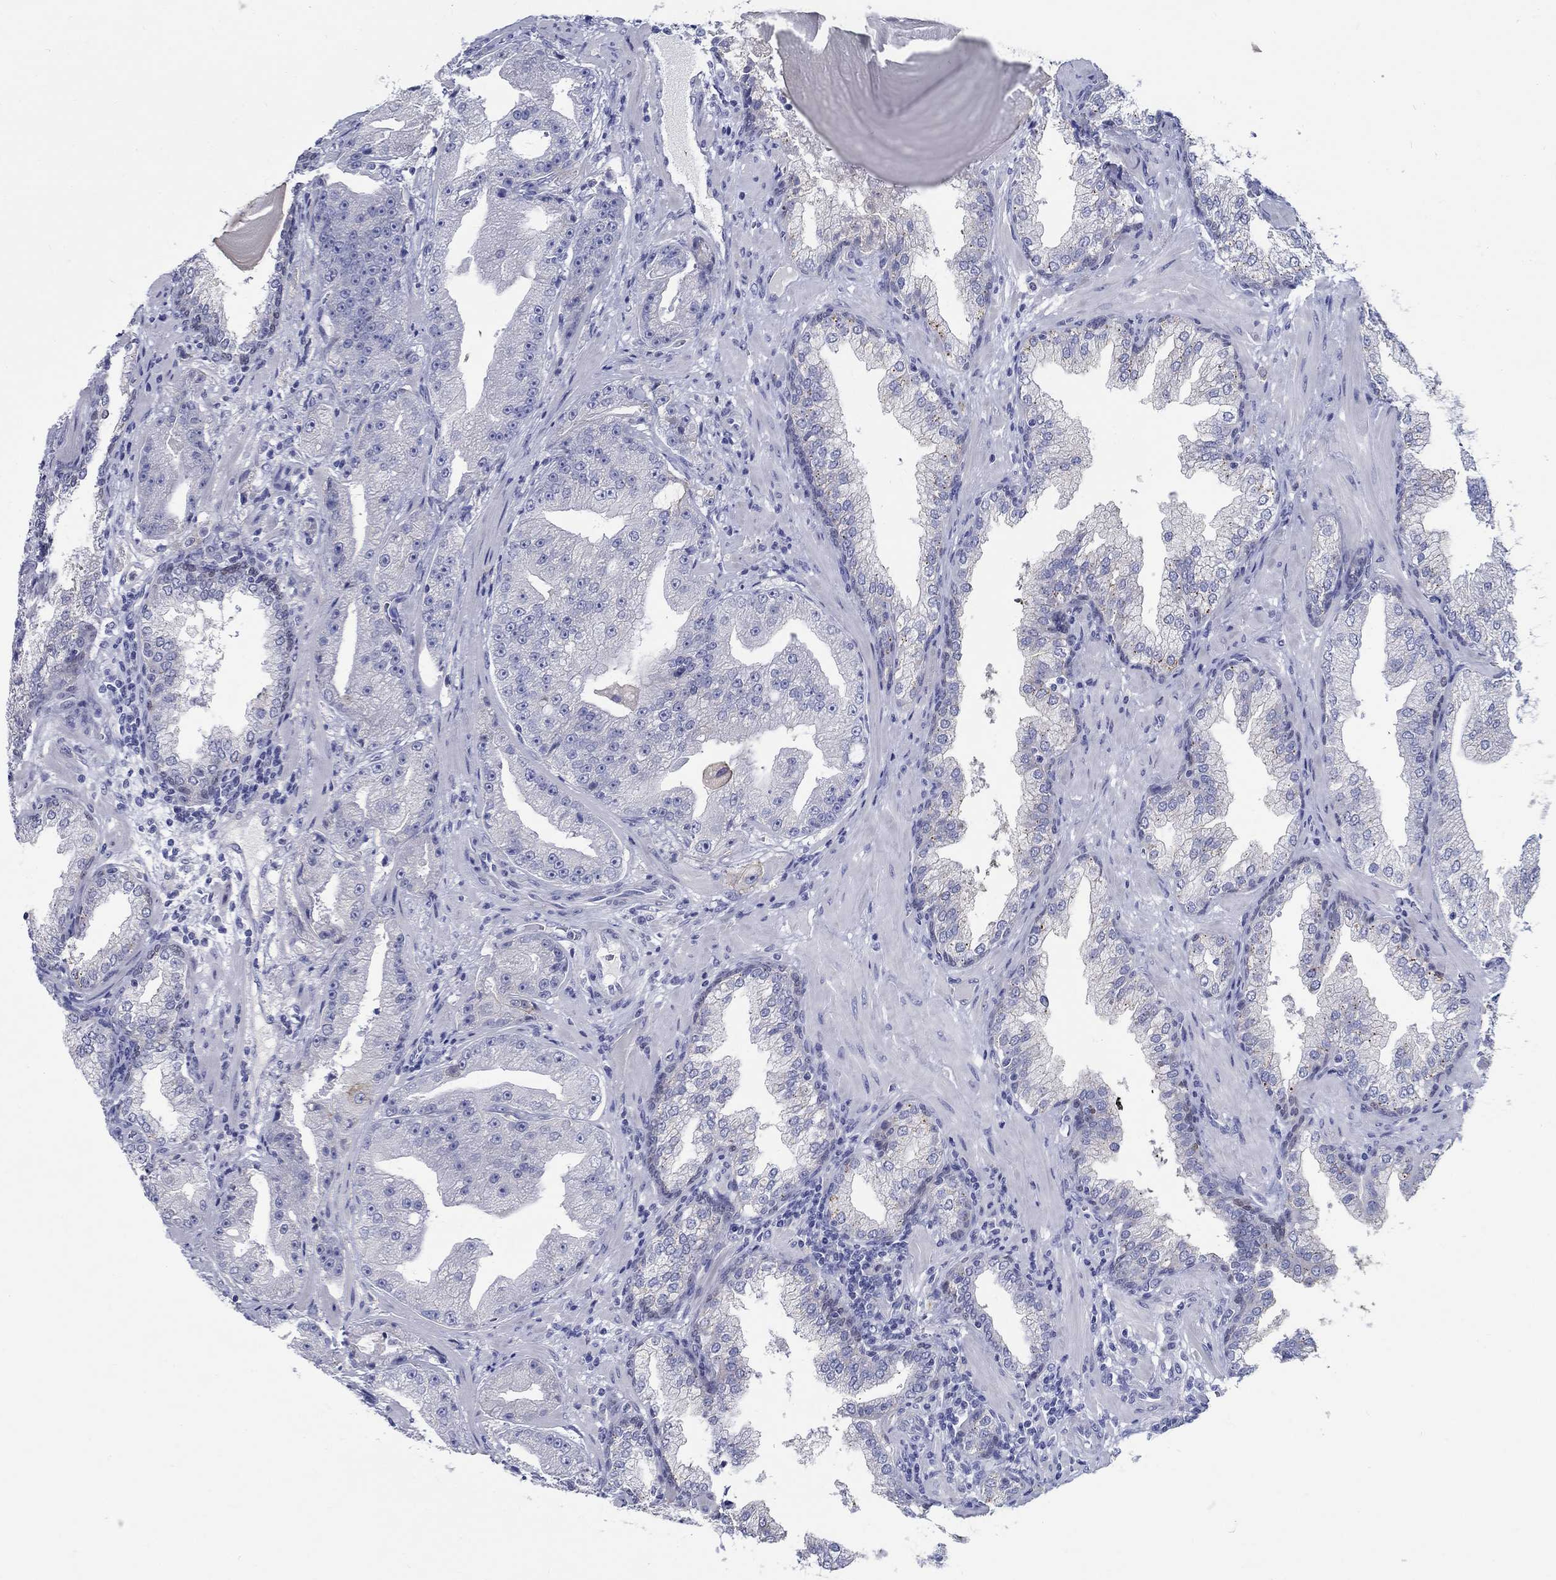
{"staining": {"intensity": "negative", "quantity": "none", "location": "none"}, "tissue": "prostate cancer", "cell_type": "Tumor cells", "image_type": "cancer", "snomed": [{"axis": "morphology", "description": "Adenocarcinoma, Low grade"}, {"axis": "topography", "description": "Prostate"}], "caption": "Immunohistochemical staining of prostate adenocarcinoma (low-grade) demonstrates no significant expression in tumor cells. Brightfield microscopy of IHC stained with DAB (brown) and hematoxylin (blue), captured at high magnification.", "gene": "SOX2", "patient": {"sex": "male", "age": 62}}